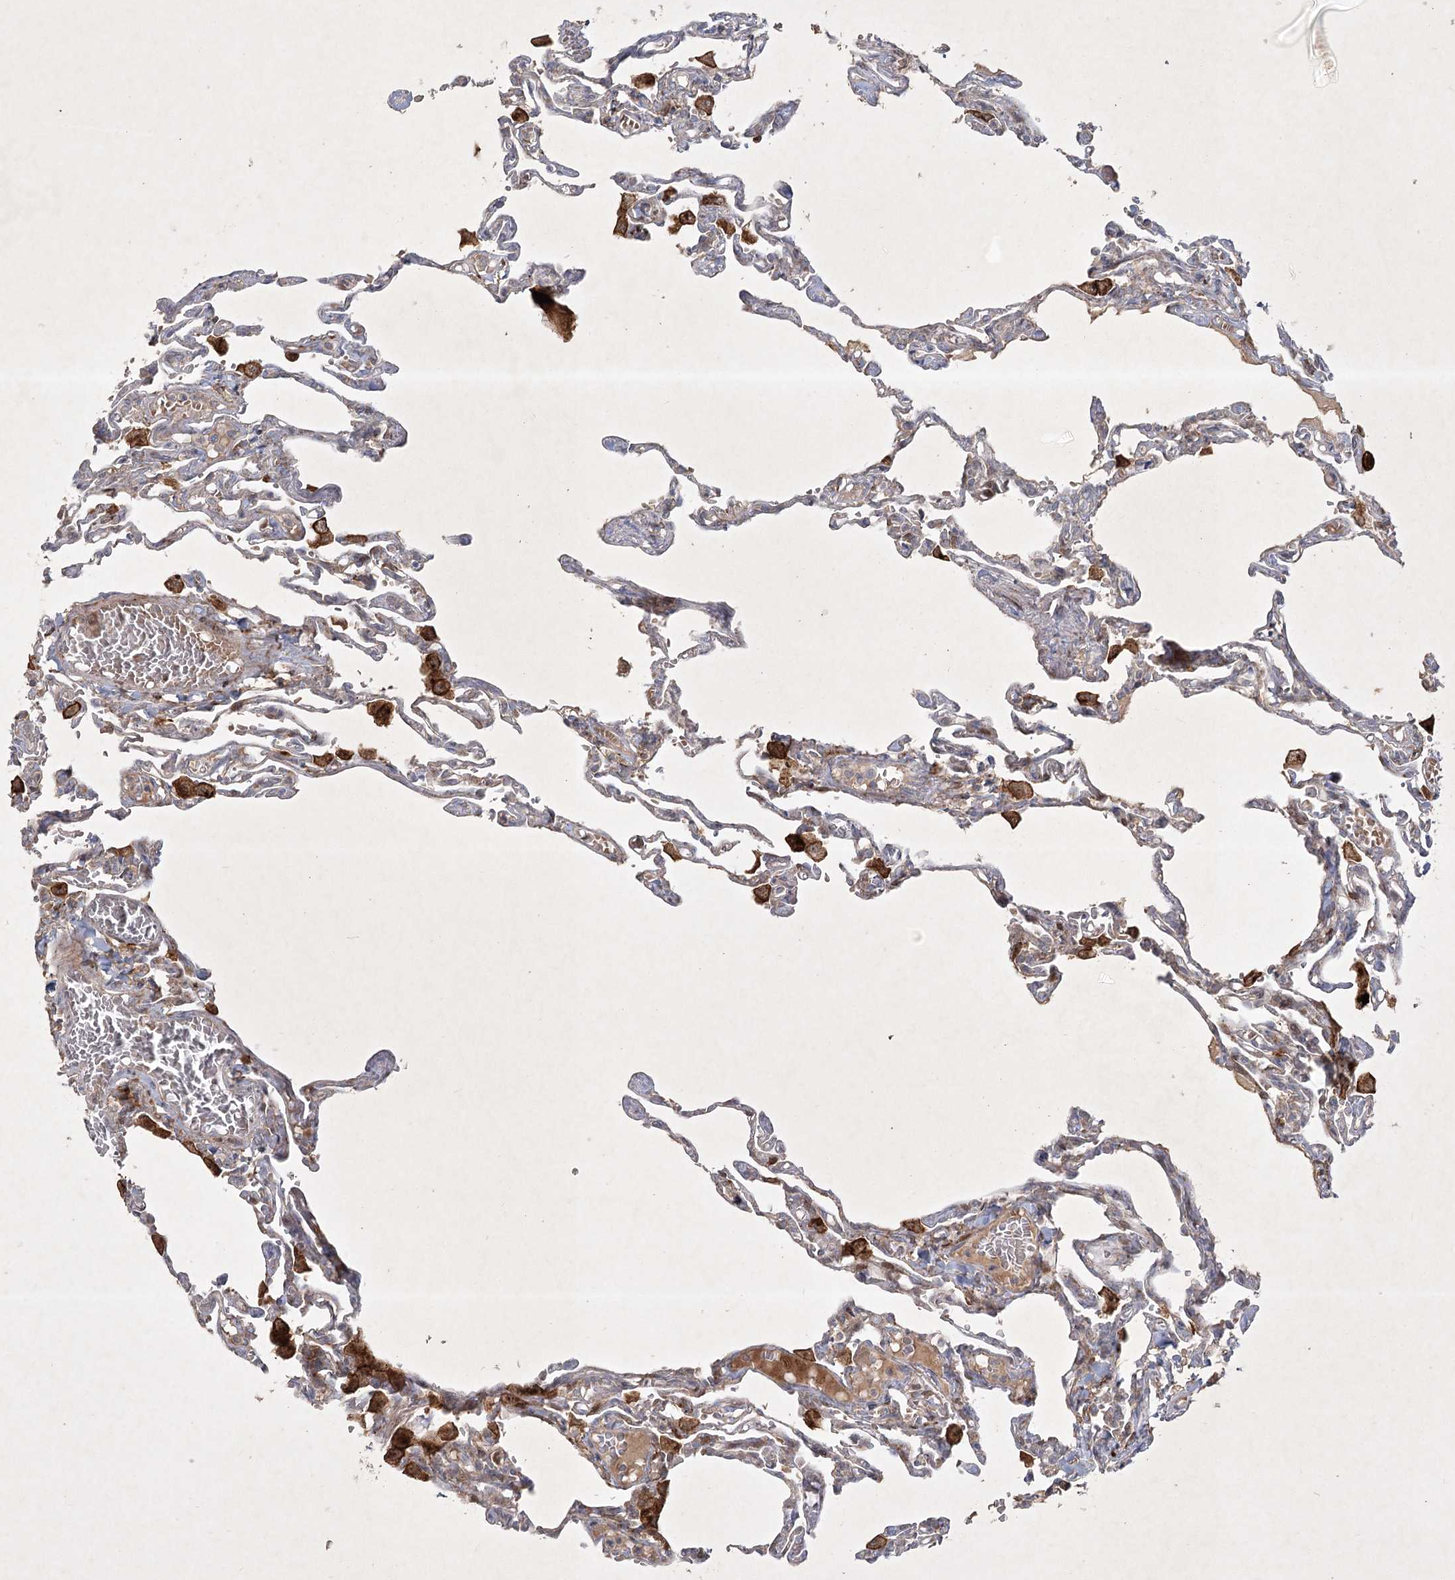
{"staining": {"intensity": "moderate", "quantity": "25%-75%", "location": "cytoplasmic/membranous"}, "tissue": "lung", "cell_type": "Alveolar cells", "image_type": "normal", "snomed": [{"axis": "morphology", "description": "Normal tissue, NOS"}, {"axis": "topography", "description": "Lung"}], "caption": "Normal lung shows moderate cytoplasmic/membranous positivity in approximately 25%-75% of alveolar cells.", "gene": "KBTBD4", "patient": {"sex": "male", "age": 21}}